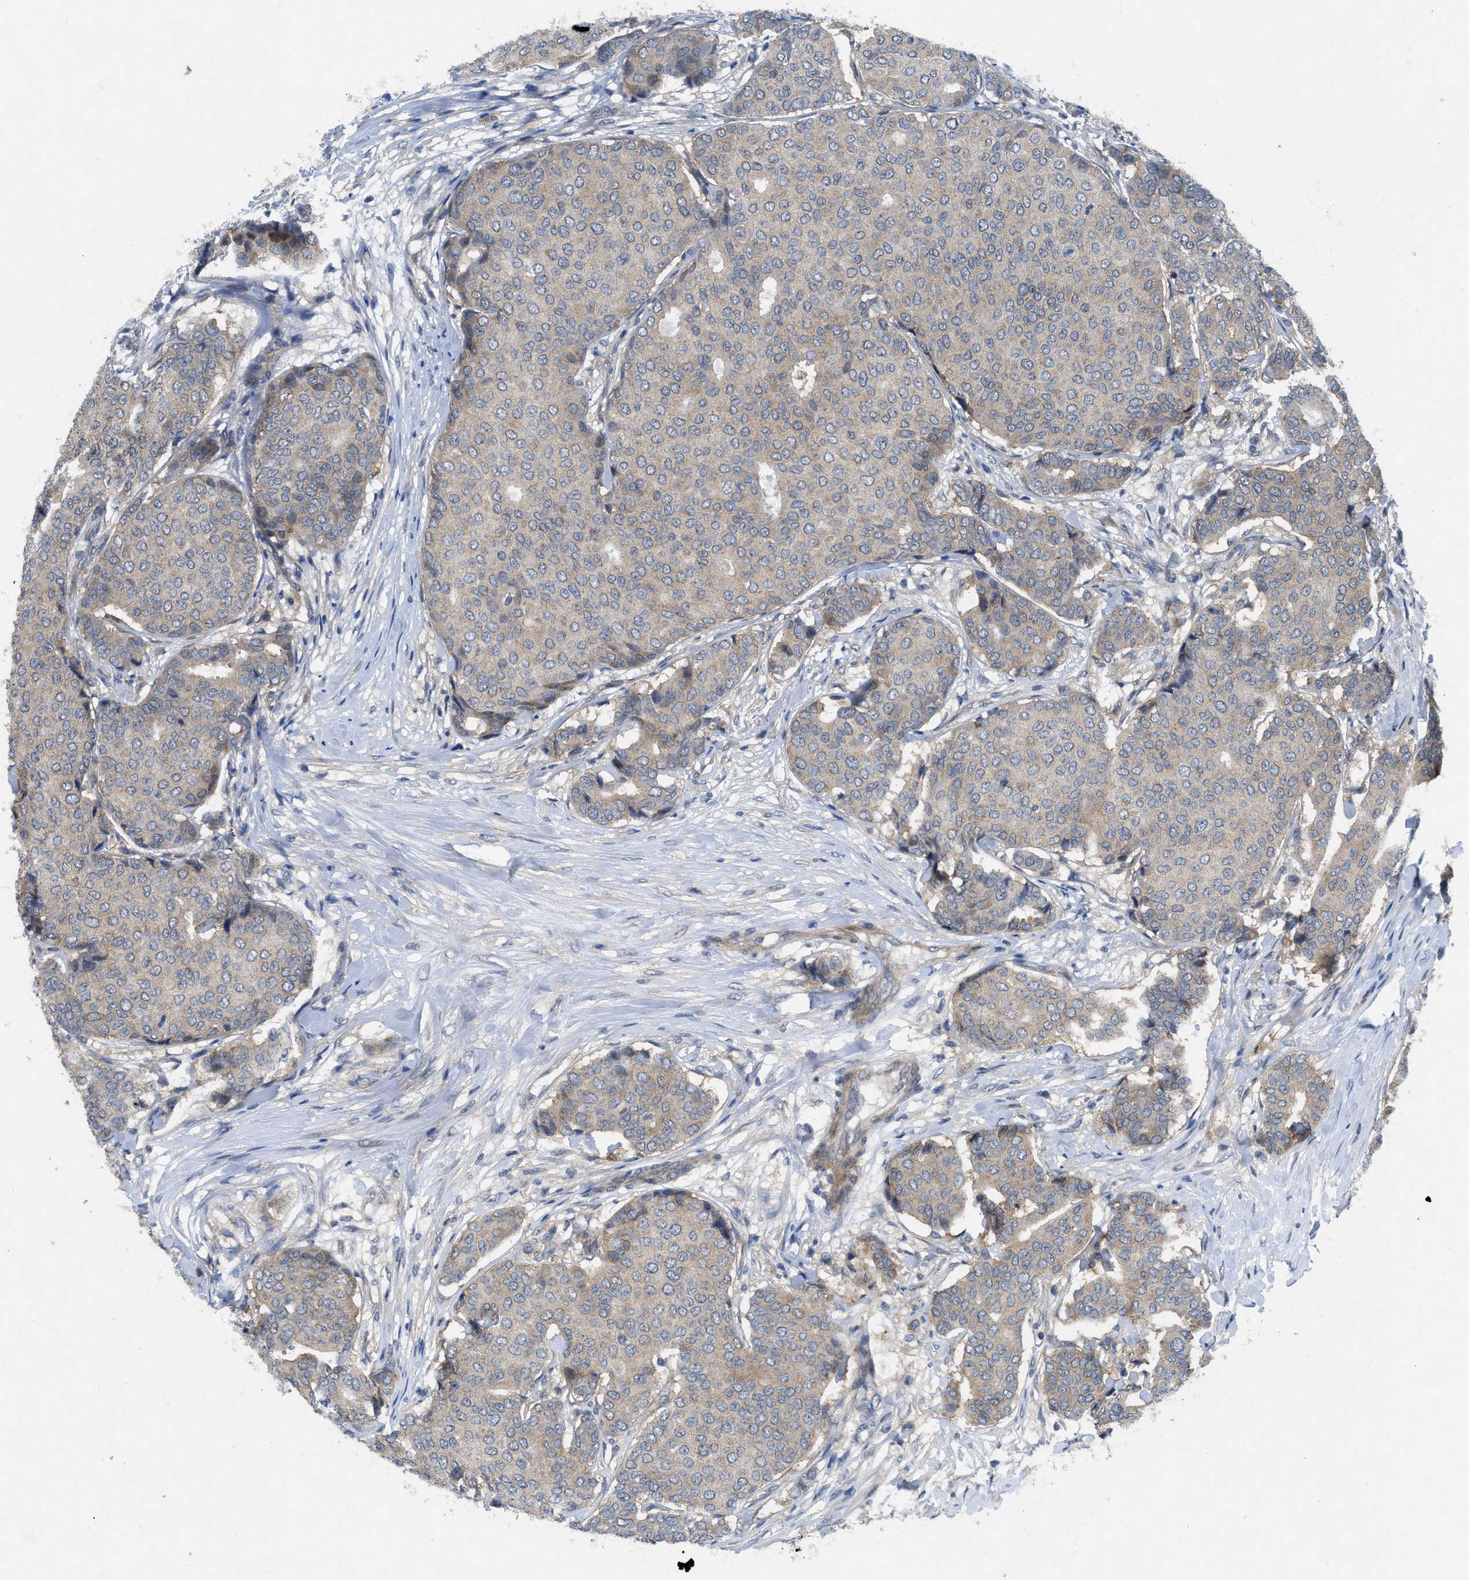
{"staining": {"intensity": "weak", "quantity": ">75%", "location": "cytoplasmic/membranous"}, "tissue": "breast cancer", "cell_type": "Tumor cells", "image_type": "cancer", "snomed": [{"axis": "morphology", "description": "Duct carcinoma"}, {"axis": "topography", "description": "Breast"}], "caption": "Weak cytoplasmic/membranous protein staining is present in approximately >75% of tumor cells in breast cancer.", "gene": "PANX1", "patient": {"sex": "female", "age": 75}}